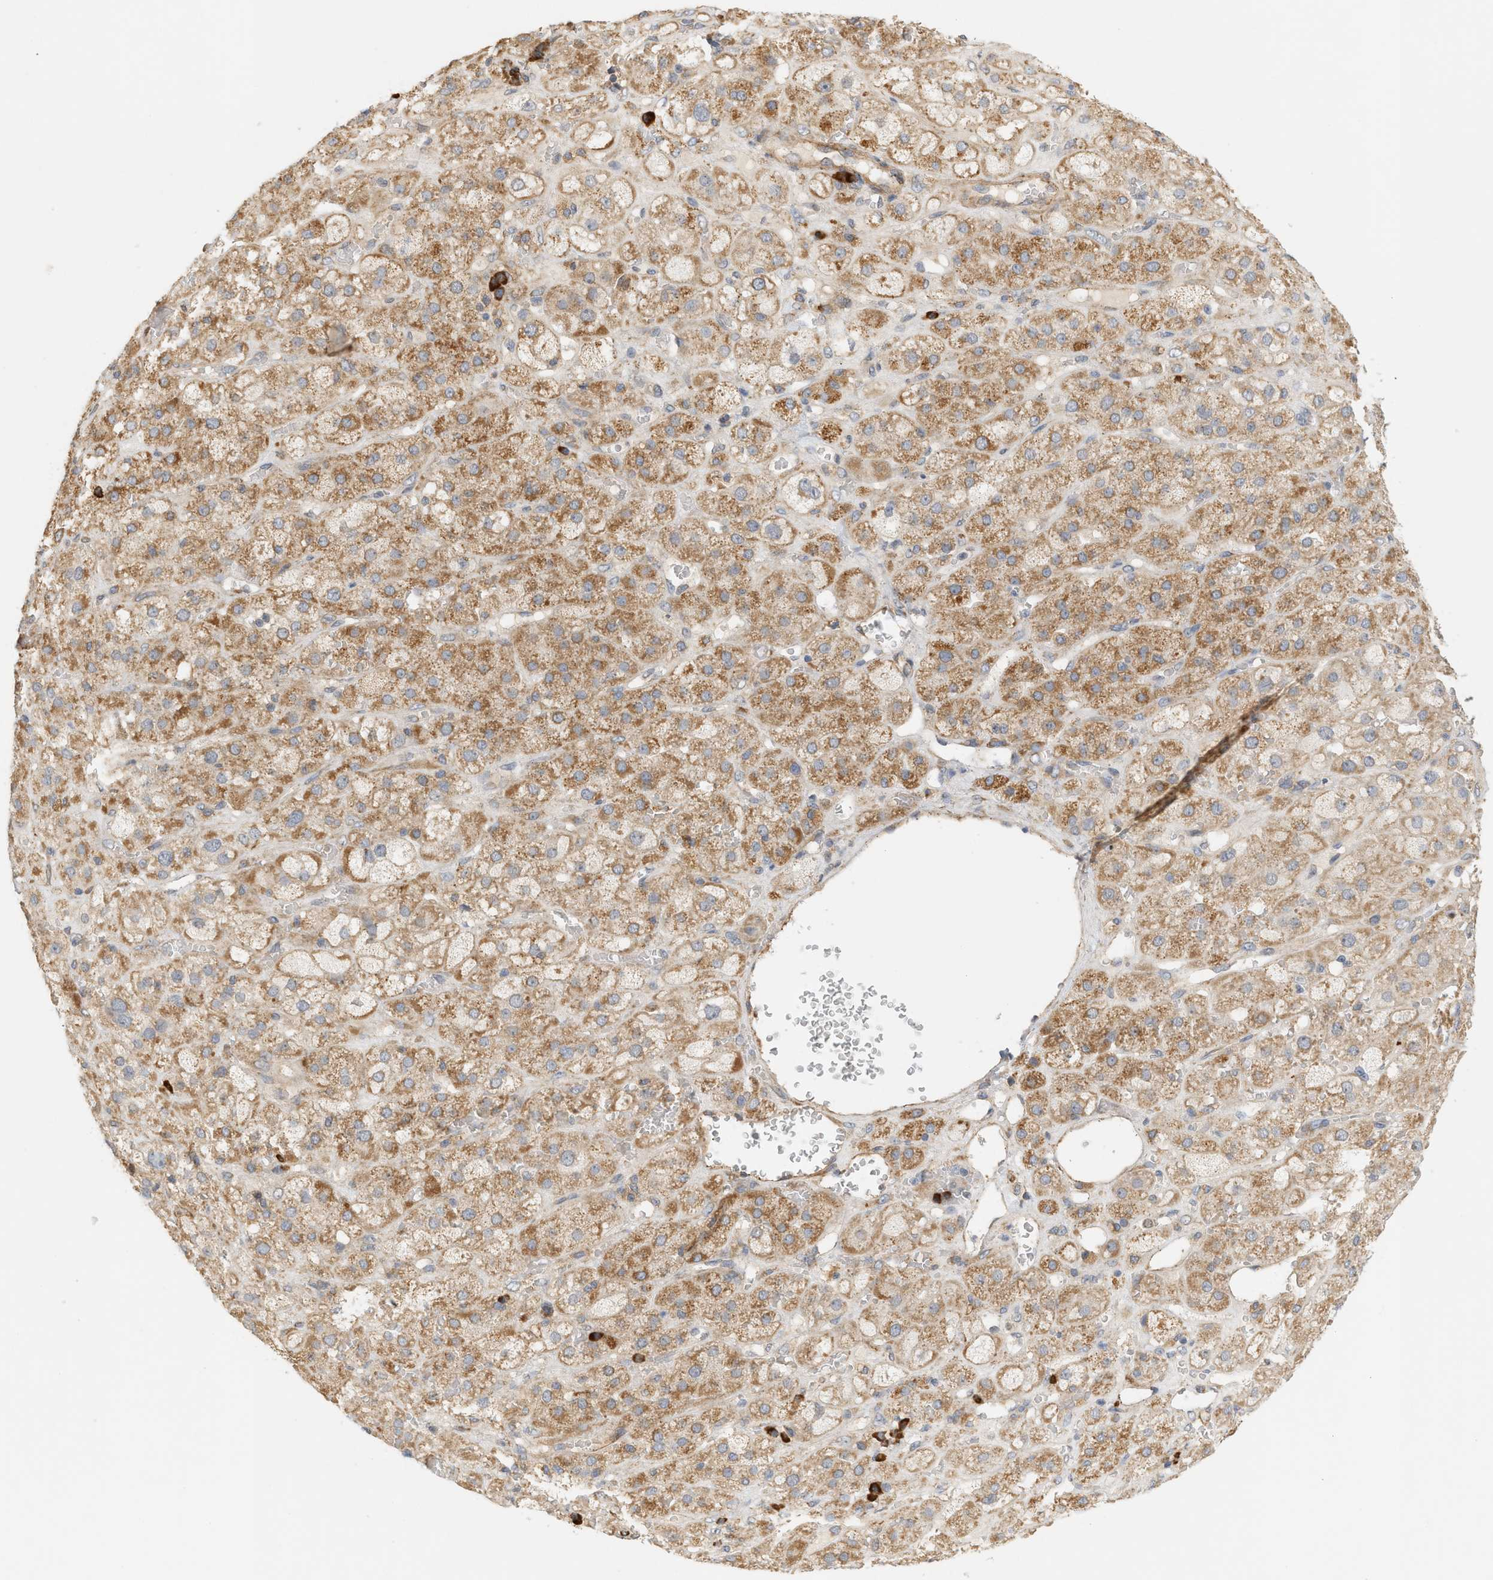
{"staining": {"intensity": "moderate", "quantity": ">75%", "location": "cytoplasmic/membranous"}, "tissue": "adrenal gland", "cell_type": "Glandular cells", "image_type": "normal", "snomed": [{"axis": "morphology", "description": "Normal tissue, NOS"}, {"axis": "topography", "description": "Adrenal gland"}], "caption": "Normal adrenal gland was stained to show a protein in brown. There is medium levels of moderate cytoplasmic/membranous positivity in about >75% of glandular cells. The protein is shown in brown color, while the nuclei are stained blue.", "gene": "SVOP", "patient": {"sex": "female", "age": 47}}